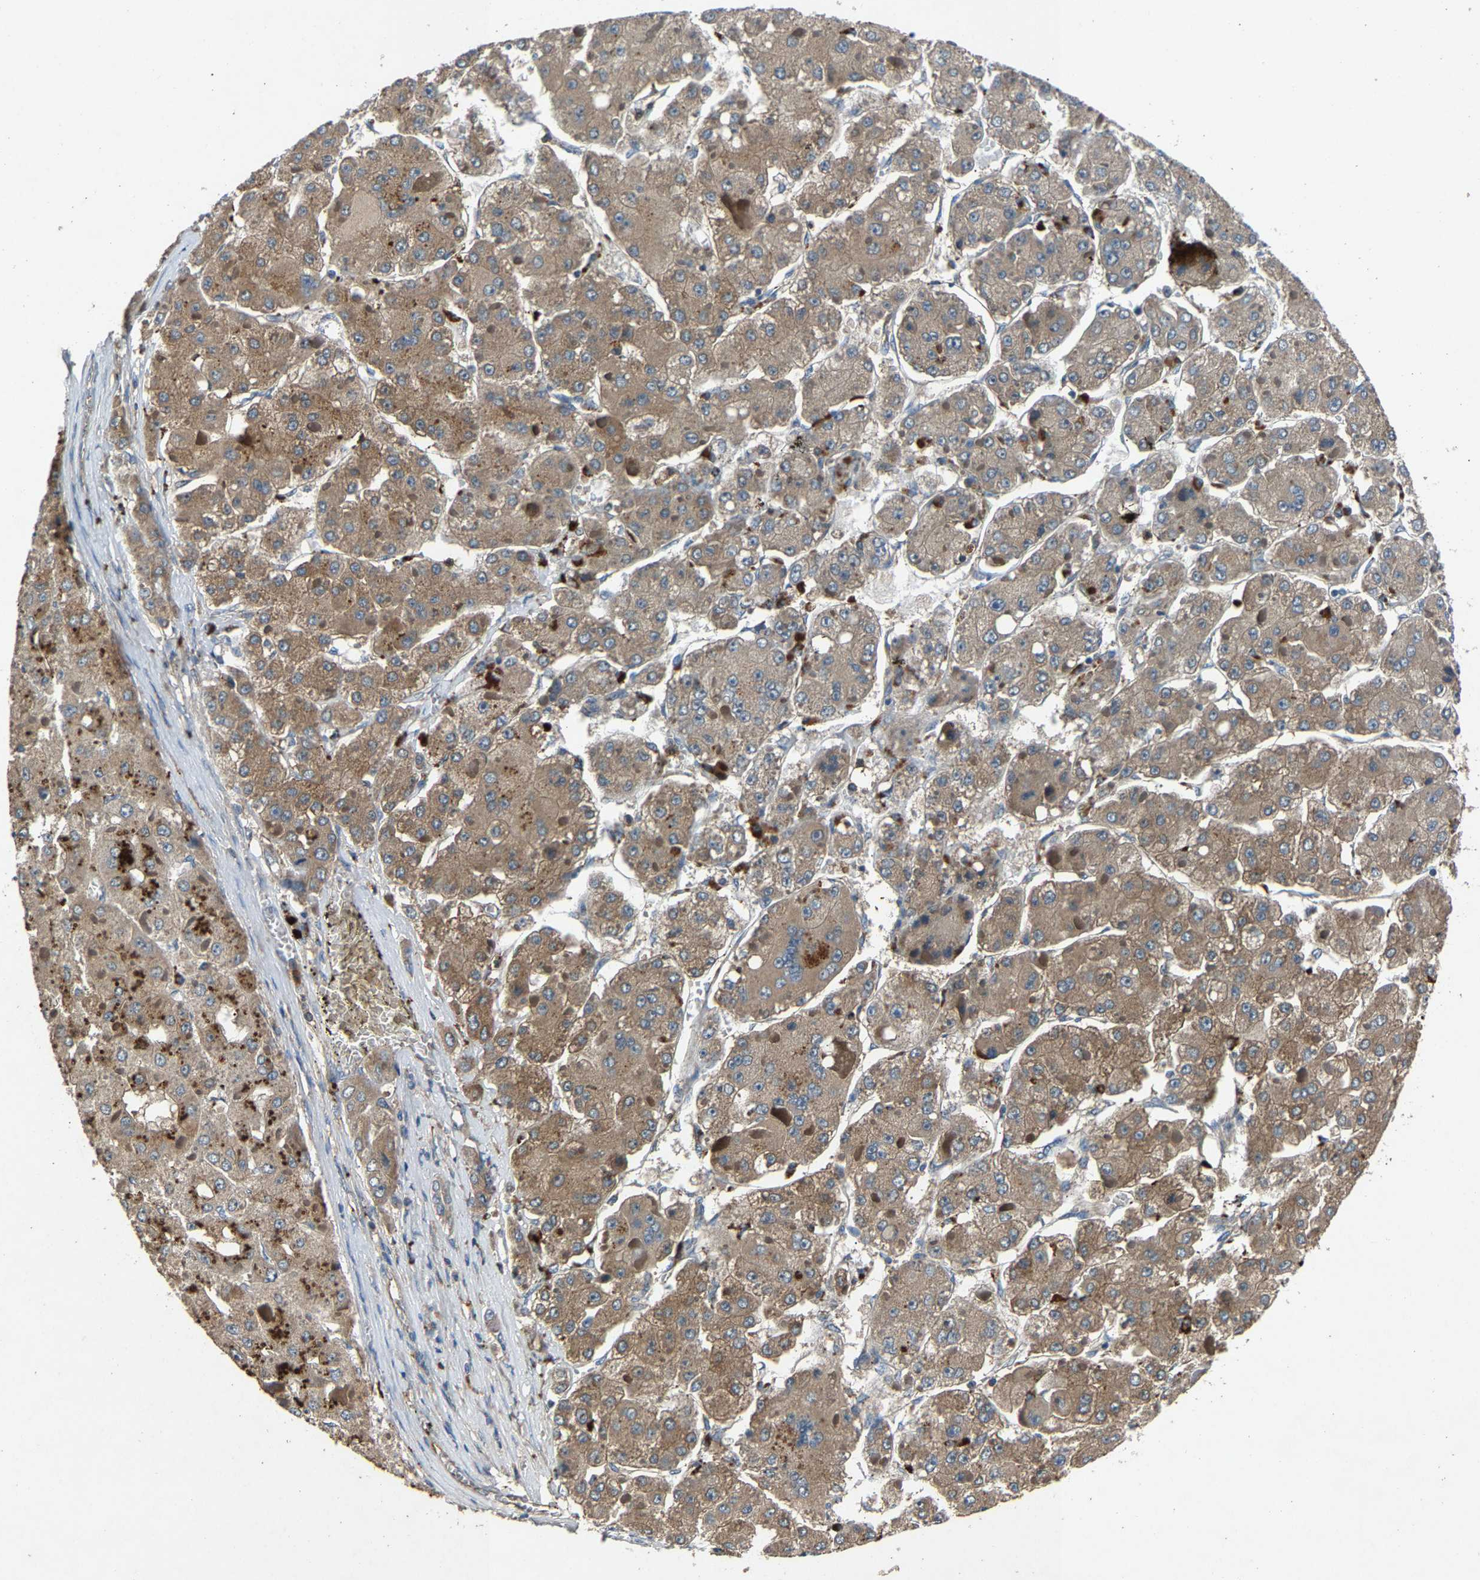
{"staining": {"intensity": "weak", "quantity": "25%-75%", "location": "cytoplasmic/membranous"}, "tissue": "liver cancer", "cell_type": "Tumor cells", "image_type": "cancer", "snomed": [{"axis": "morphology", "description": "Carcinoma, Hepatocellular, NOS"}, {"axis": "topography", "description": "Liver"}], "caption": "Immunohistochemistry staining of liver cancer (hepatocellular carcinoma), which reveals low levels of weak cytoplasmic/membranous positivity in approximately 25%-75% of tumor cells indicating weak cytoplasmic/membranous protein positivity. The staining was performed using DAB (3,3'-diaminobenzidine) (brown) for protein detection and nuclei were counterstained in hematoxylin (blue).", "gene": "PPID", "patient": {"sex": "female", "age": 73}}